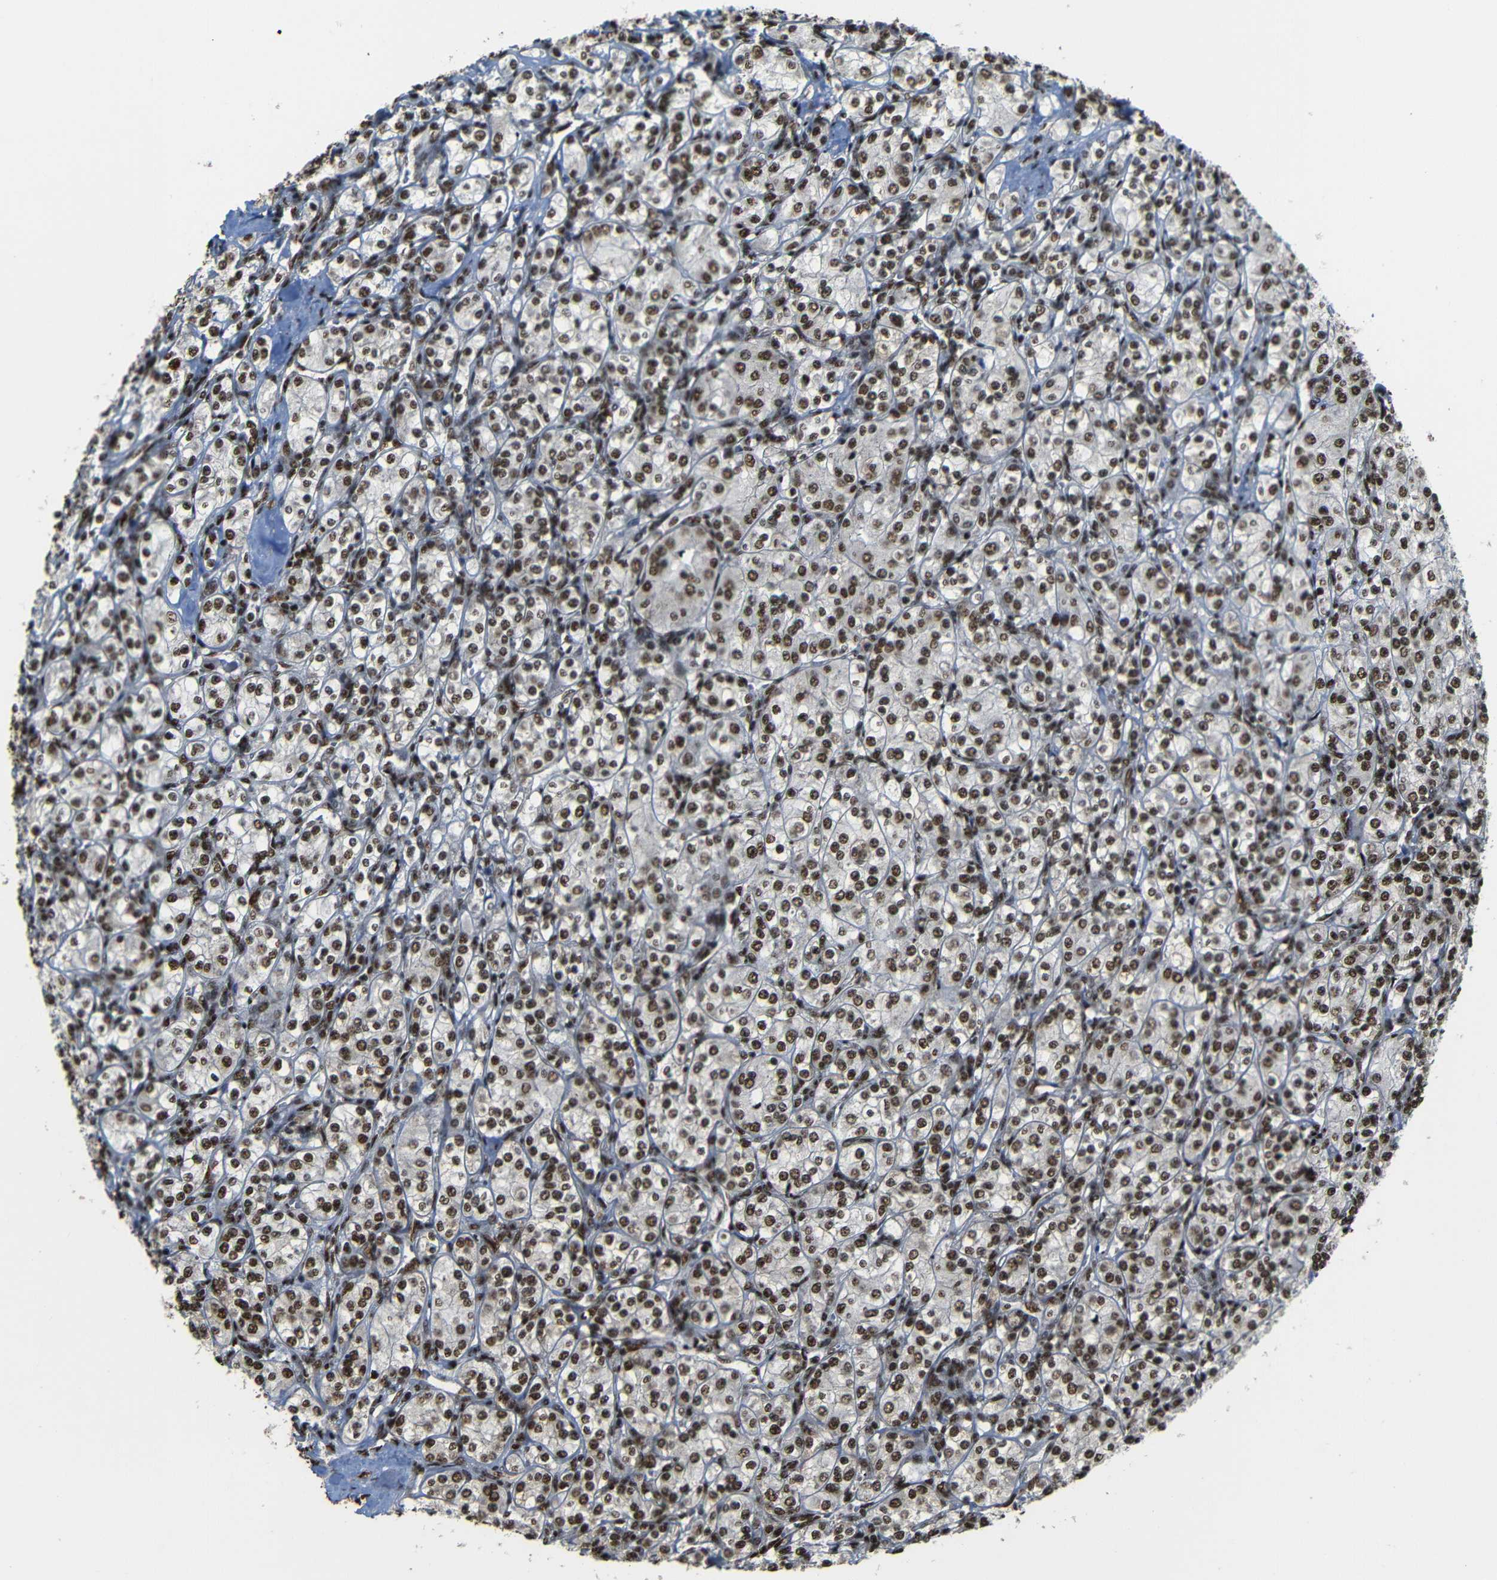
{"staining": {"intensity": "moderate", "quantity": ">75%", "location": "nuclear"}, "tissue": "renal cancer", "cell_type": "Tumor cells", "image_type": "cancer", "snomed": [{"axis": "morphology", "description": "Adenocarcinoma, NOS"}, {"axis": "topography", "description": "Kidney"}], "caption": "Immunohistochemistry (IHC) photomicrograph of neoplastic tissue: human renal cancer (adenocarcinoma) stained using immunohistochemistry reveals medium levels of moderate protein expression localized specifically in the nuclear of tumor cells, appearing as a nuclear brown color.", "gene": "TCF7L2", "patient": {"sex": "male", "age": 77}}